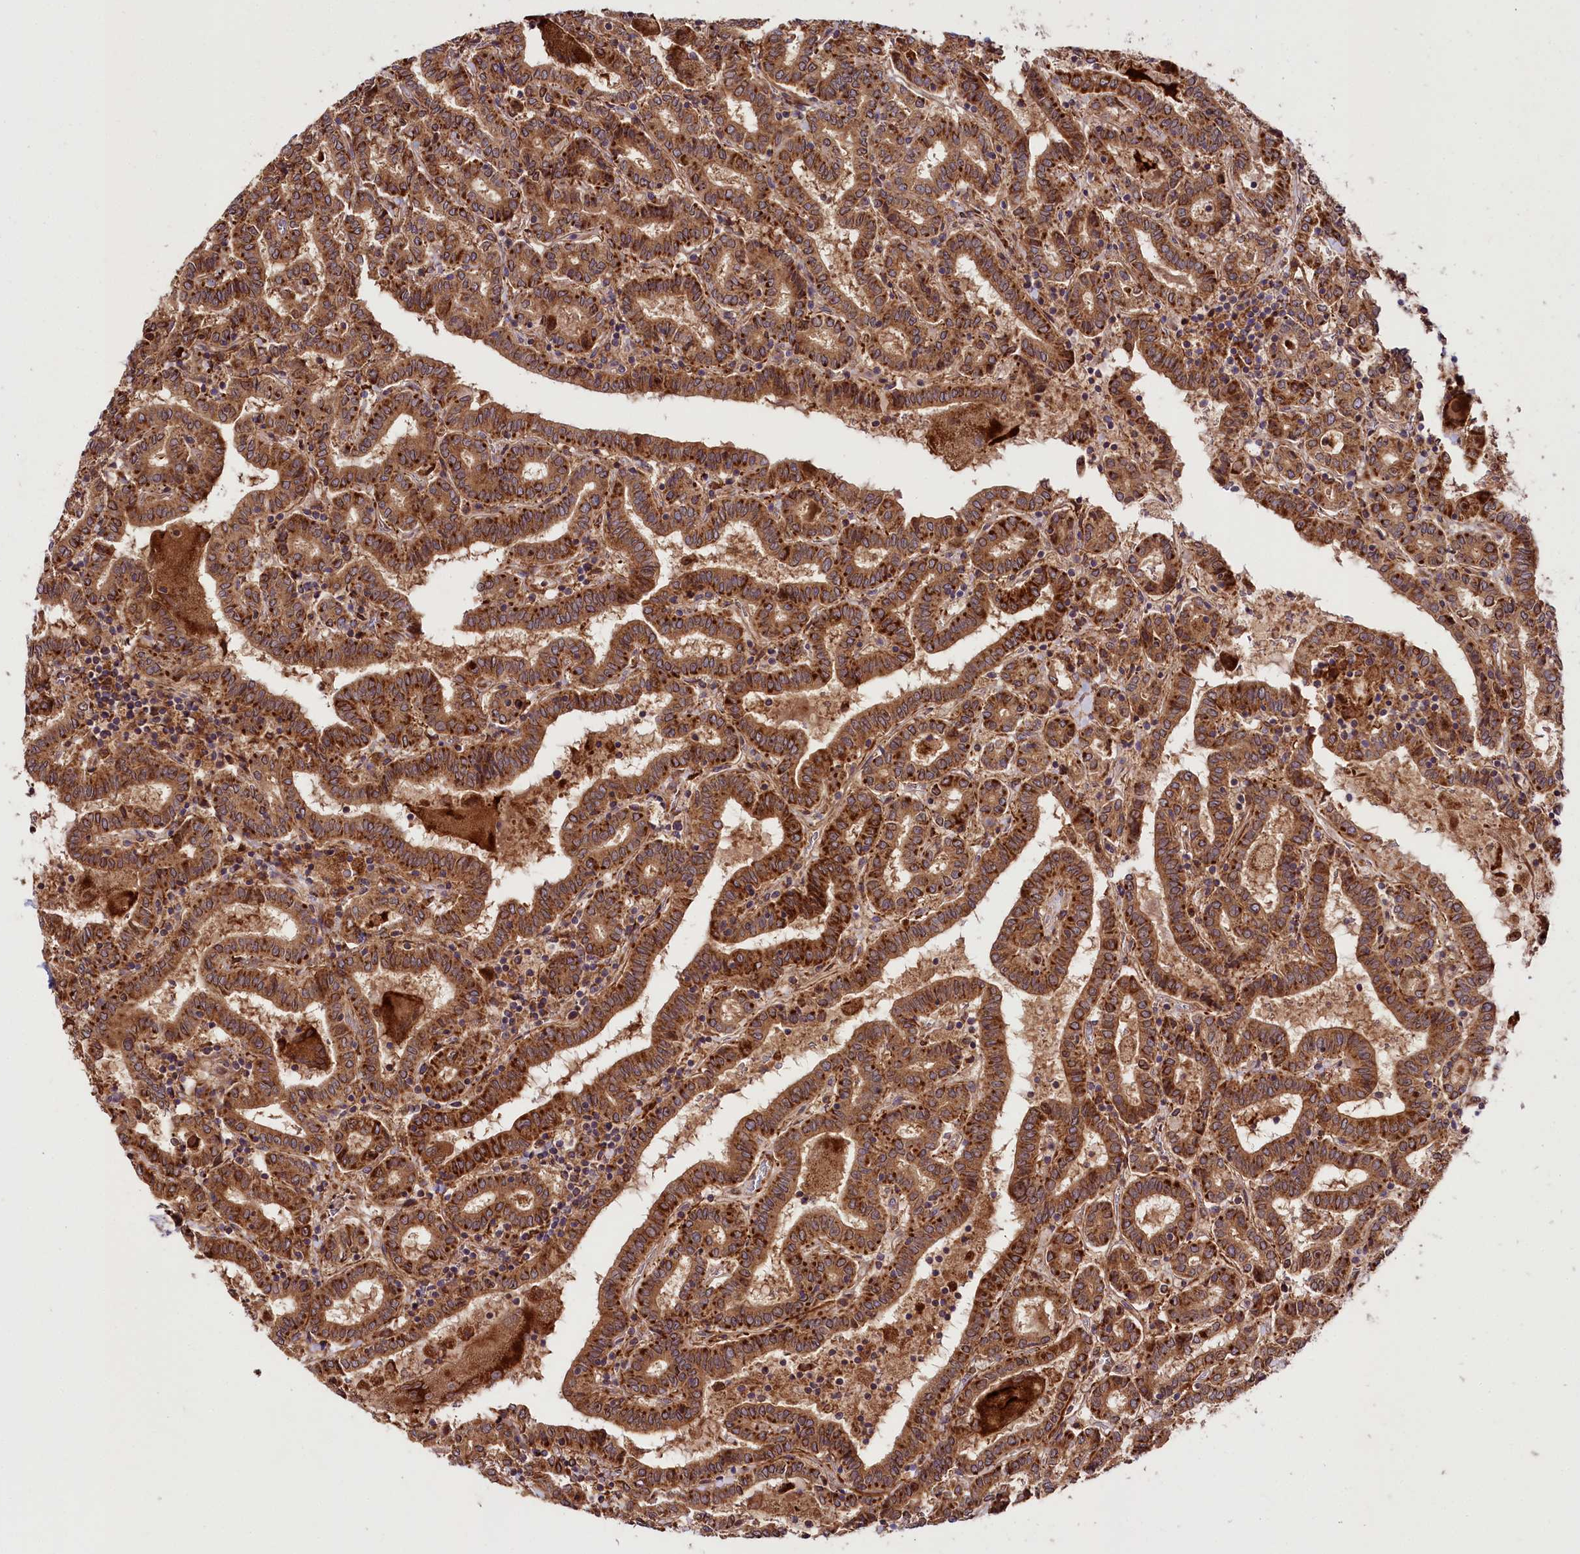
{"staining": {"intensity": "strong", "quantity": ">75%", "location": "cytoplasmic/membranous"}, "tissue": "thyroid cancer", "cell_type": "Tumor cells", "image_type": "cancer", "snomed": [{"axis": "morphology", "description": "Papillary adenocarcinoma, NOS"}, {"axis": "topography", "description": "Thyroid gland"}], "caption": "Protein staining demonstrates strong cytoplasmic/membranous staining in approximately >75% of tumor cells in thyroid cancer (papillary adenocarcinoma).", "gene": "RAB7A", "patient": {"sex": "female", "age": 72}}